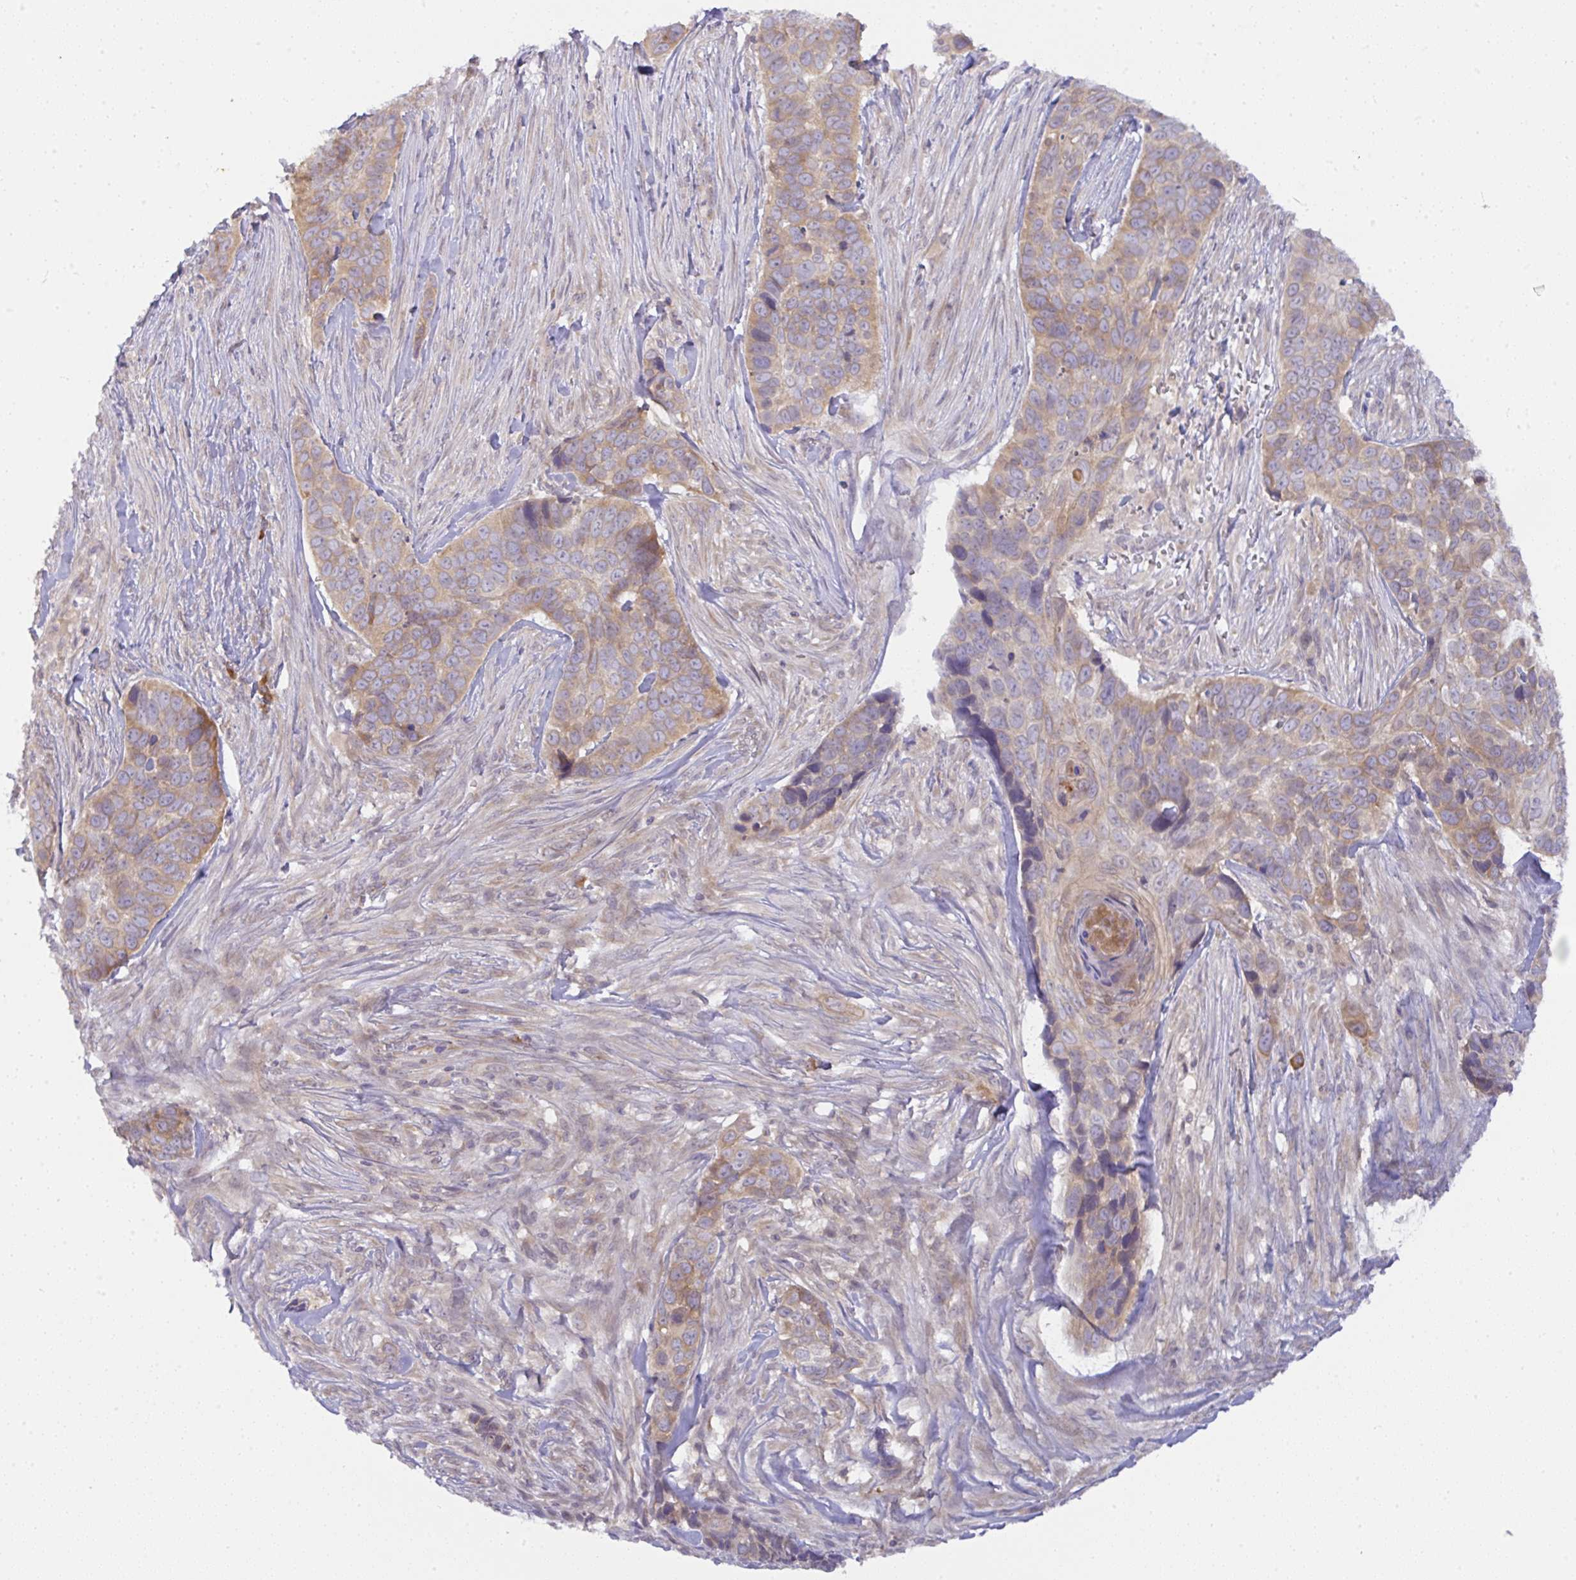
{"staining": {"intensity": "weak", "quantity": ">75%", "location": "cytoplasmic/membranous"}, "tissue": "skin cancer", "cell_type": "Tumor cells", "image_type": "cancer", "snomed": [{"axis": "morphology", "description": "Basal cell carcinoma"}, {"axis": "topography", "description": "Skin"}], "caption": "Immunohistochemical staining of skin basal cell carcinoma demonstrates low levels of weak cytoplasmic/membranous protein staining in about >75% of tumor cells.", "gene": "DERL2", "patient": {"sex": "female", "age": 82}}